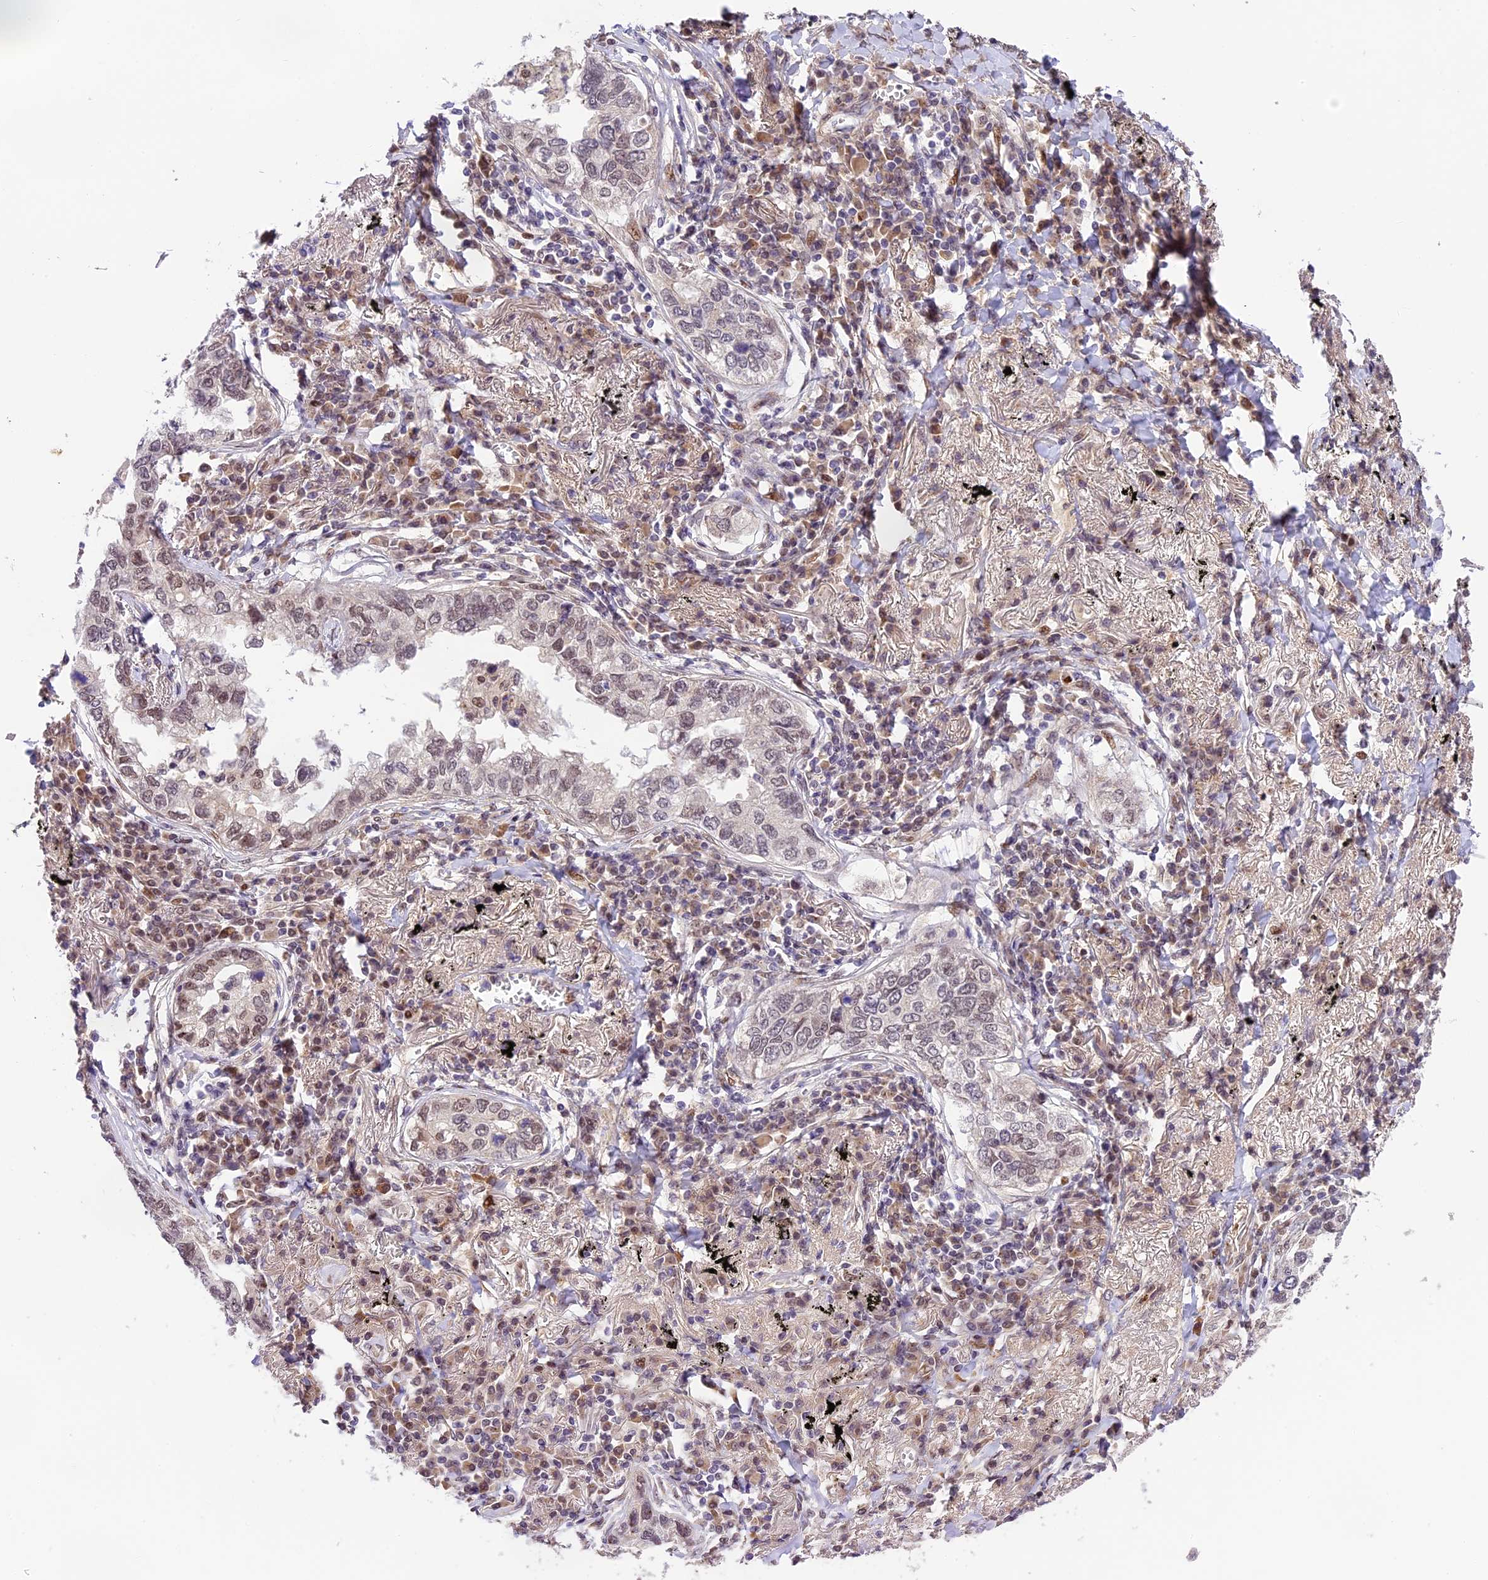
{"staining": {"intensity": "moderate", "quantity": "<25%", "location": "nuclear"}, "tissue": "lung cancer", "cell_type": "Tumor cells", "image_type": "cancer", "snomed": [{"axis": "morphology", "description": "Adenocarcinoma, NOS"}, {"axis": "topography", "description": "Lung"}], "caption": "Human lung adenocarcinoma stained with a brown dye reveals moderate nuclear positive expression in about <25% of tumor cells.", "gene": "NEK8", "patient": {"sex": "male", "age": 65}}